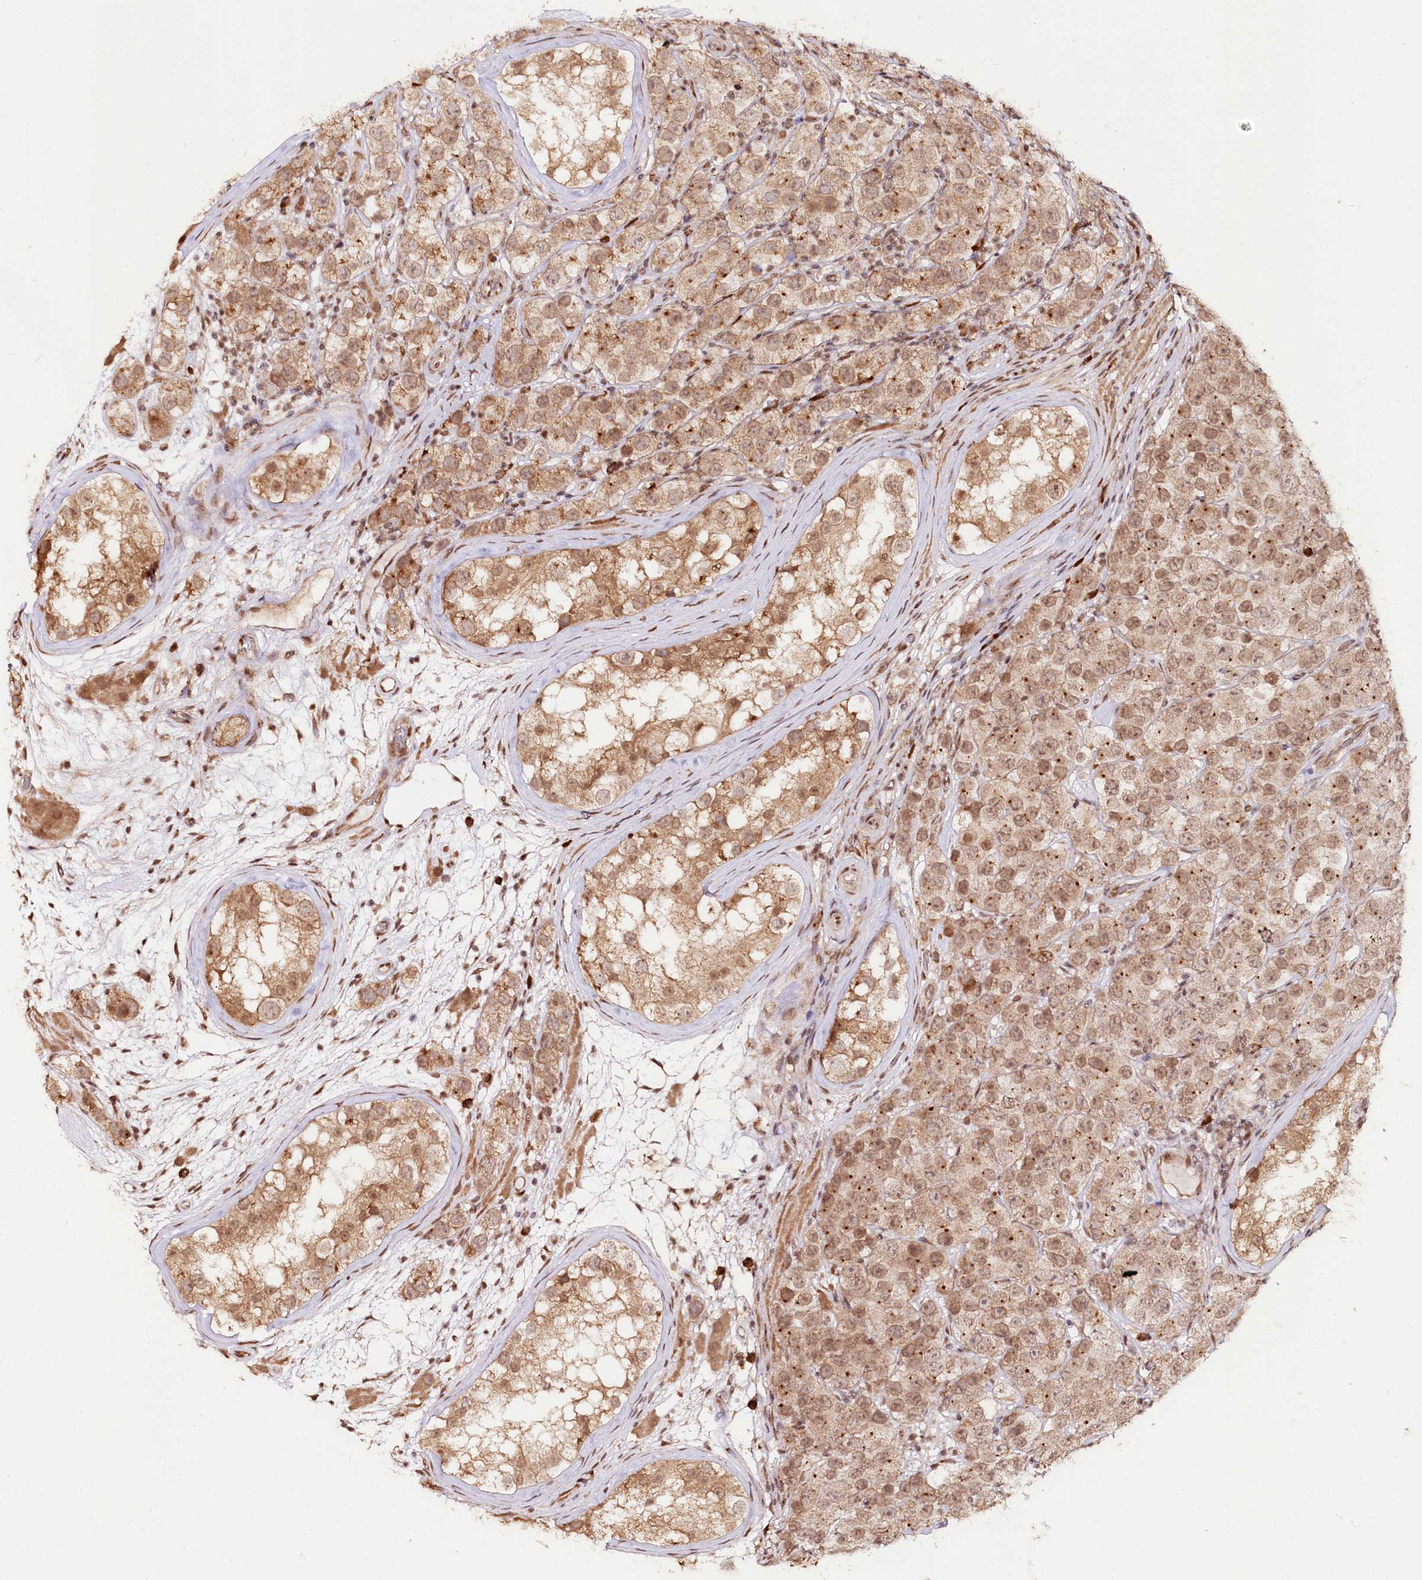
{"staining": {"intensity": "moderate", "quantity": ">75%", "location": "cytoplasmic/membranous,nuclear"}, "tissue": "testis cancer", "cell_type": "Tumor cells", "image_type": "cancer", "snomed": [{"axis": "morphology", "description": "Seminoma, NOS"}, {"axis": "topography", "description": "Testis"}], "caption": "High-power microscopy captured an immunohistochemistry (IHC) image of seminoma (testis), revealing moderate cytoplasmic/membranous and nuclear positivity in about >75% of tumor cells.", "gene": "ENSG00000144785", "patient": {"sex": "male", "age": 28}}